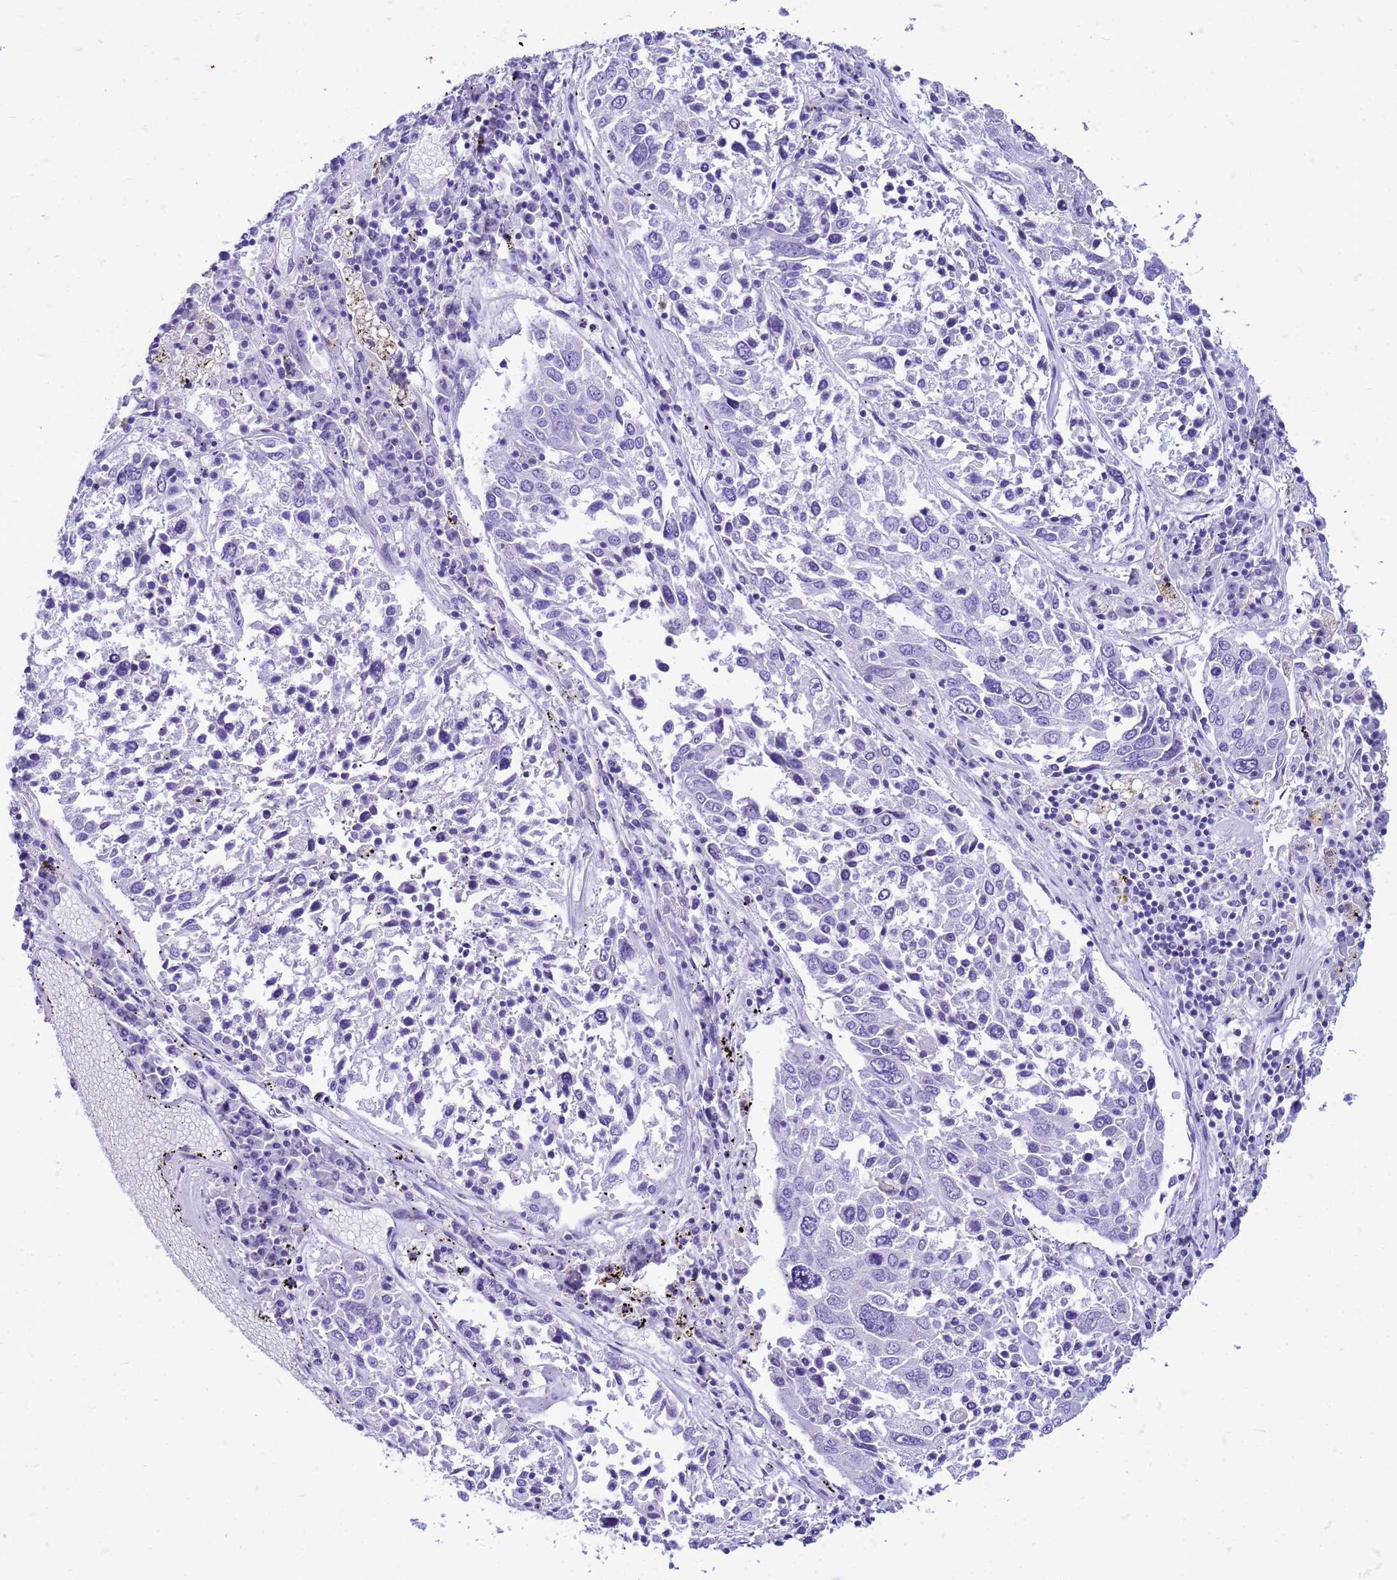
{"staining": {"intensity": "negative", "quantity": "none", "location": "none"}, "tissue": "lung cancer", "cell_type": "Tumor cells", "image_type": "cancer", "snomed": [{"axis": "morphology", "description": "Squamous cell carcinoma, NOS"}, {"axis": "topography", "description": "Lung"}], "caption": "The image demonstrates no staining of tumor cells in squamous cell carcinoma (lung).", "gene": "CFAP100", "patient": {"sex": "male", "age": 65}}